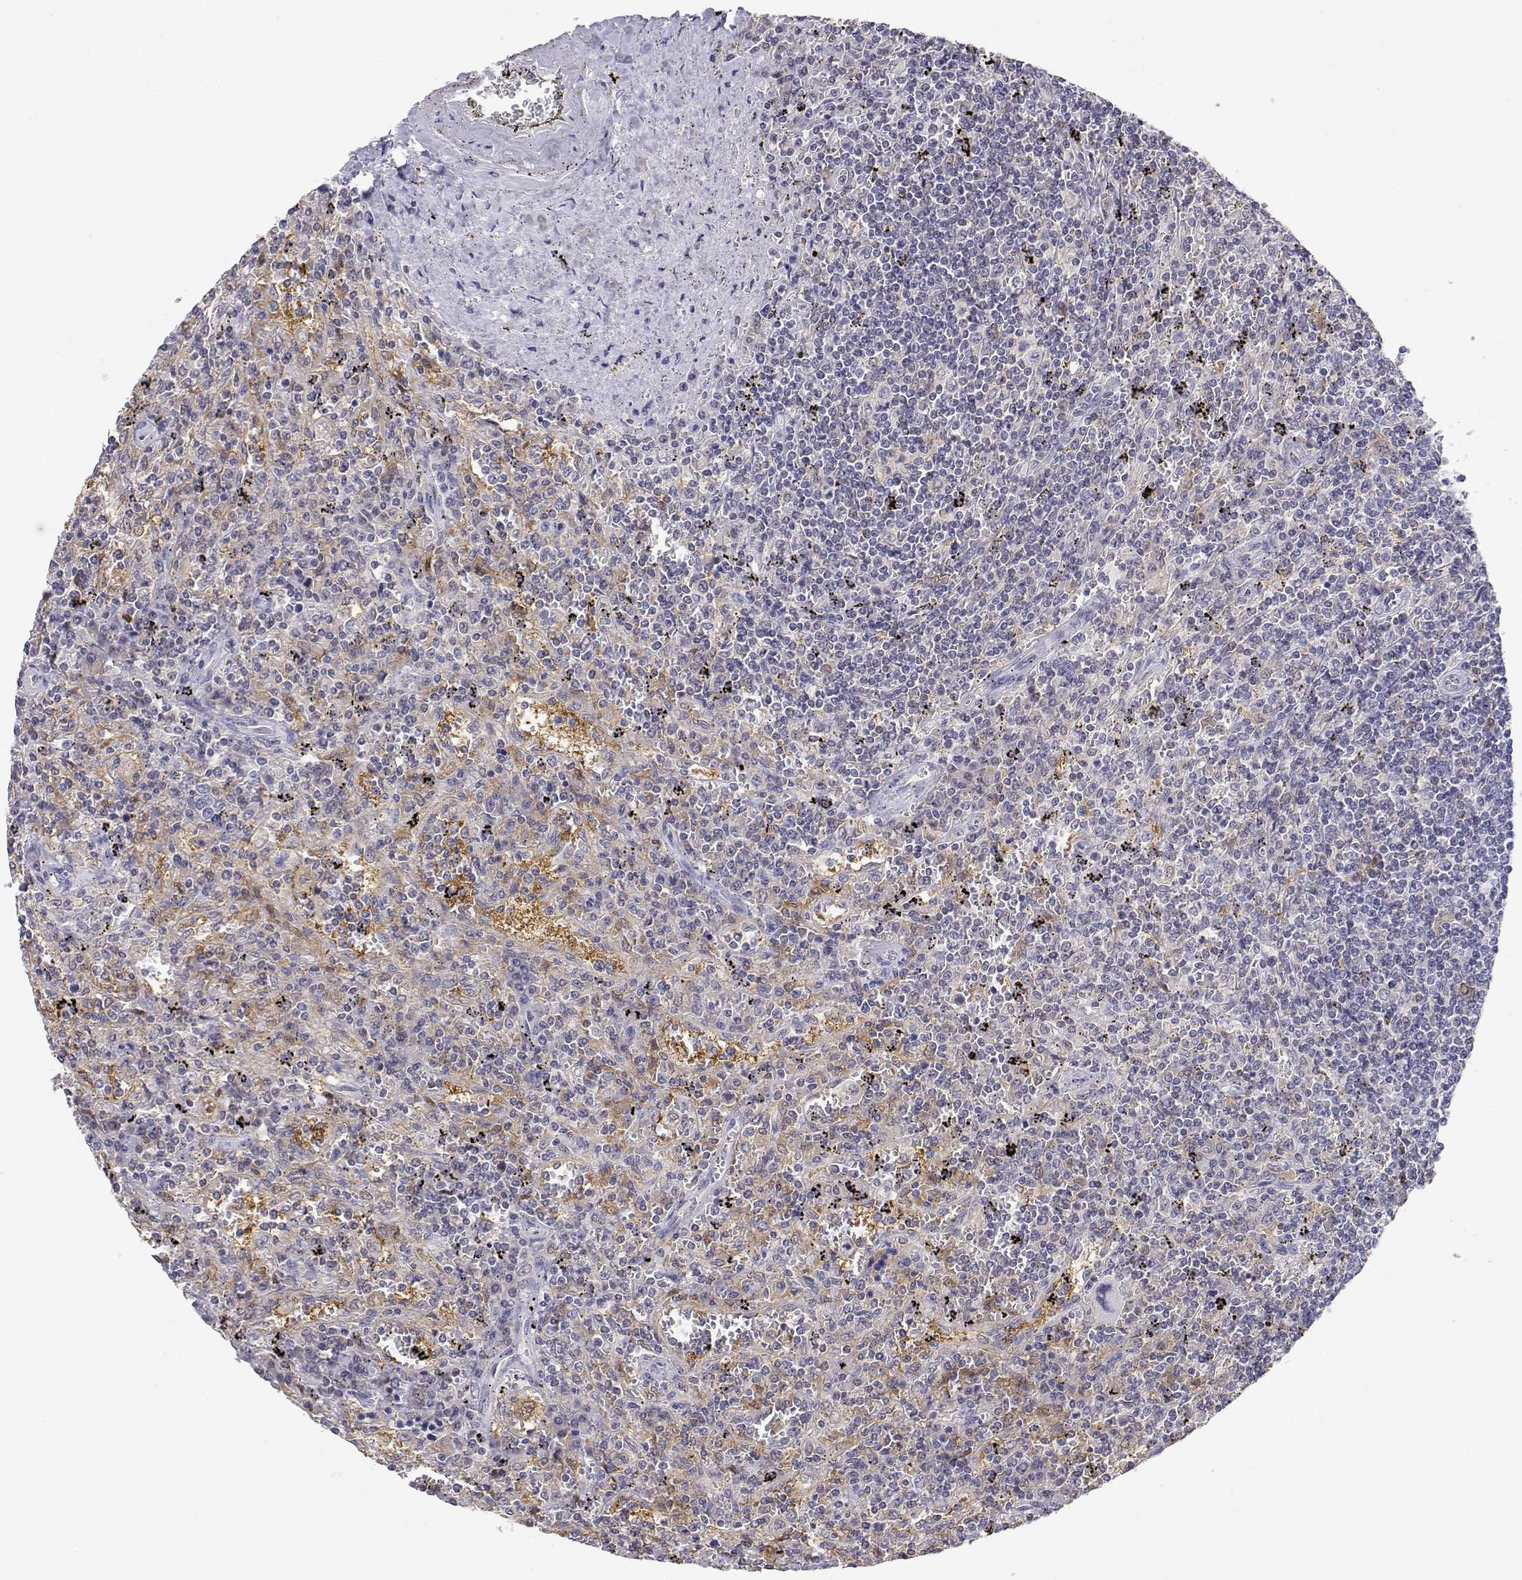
{"staining": {"intensity": "weak", "quantity": "<25%", "location": "cytoplasmic/membranous"}, "tissue": "lymphoma", "cell_type": "Tumor cells", "image_type": "cancer", "snomed": [{"axis": "morphology", "description": "Malignant lymphoma, non-Hodgkin's type, Low grade"}, {"axis": "topography", "description": "Spleen"}], "caption": "Human low-grade malignant lymphoma, non-Hodgkin's type stained for a protein using immunohistochemistry reveals no expression in tumor cells.", "gene": "ADA", "patient": {"sex": "male", "age": 62}}